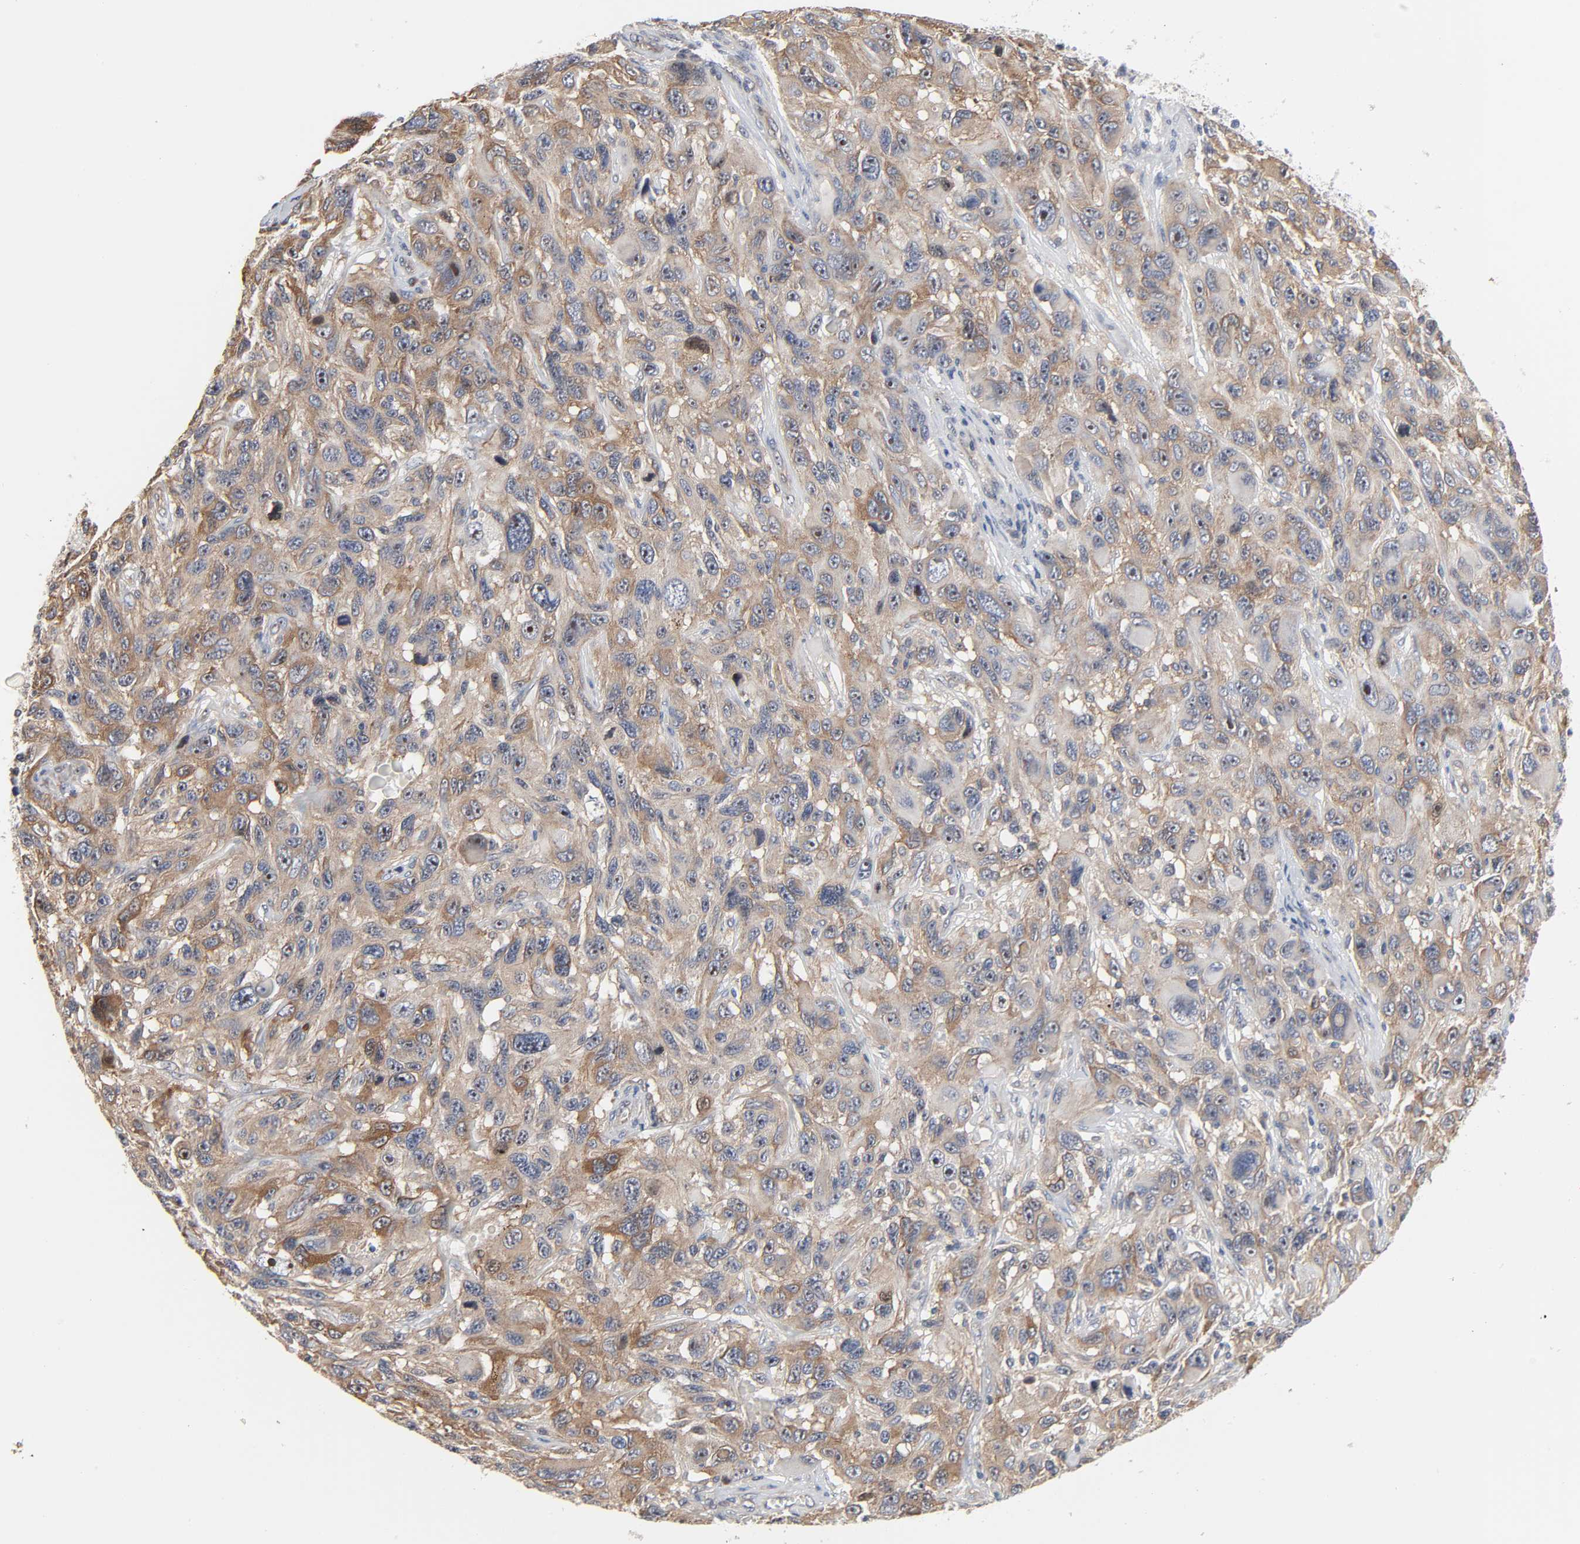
{"staining": {"intensity": "moderate", "quantity": ">75%", "location": "cytoplasmic/membranous,nuclear"}, "tissue": "melanoma", "cell_type": "Tumor cells", "image_type": "cancer", "snomed": [{"axis": "morphology", "description": "Malignant melanoma, NOS"}, {"axis": "topography", "description": "Skin"}], "caption": "Immunohistochemical staining of human malignant melanoma exhibits medium levels of moderate cytoplasmic/membranous and nuclear protein staining in about >75% of tumor cells.", "gene": "DDX10", "patient": {"sex": "male", "age": 53}}